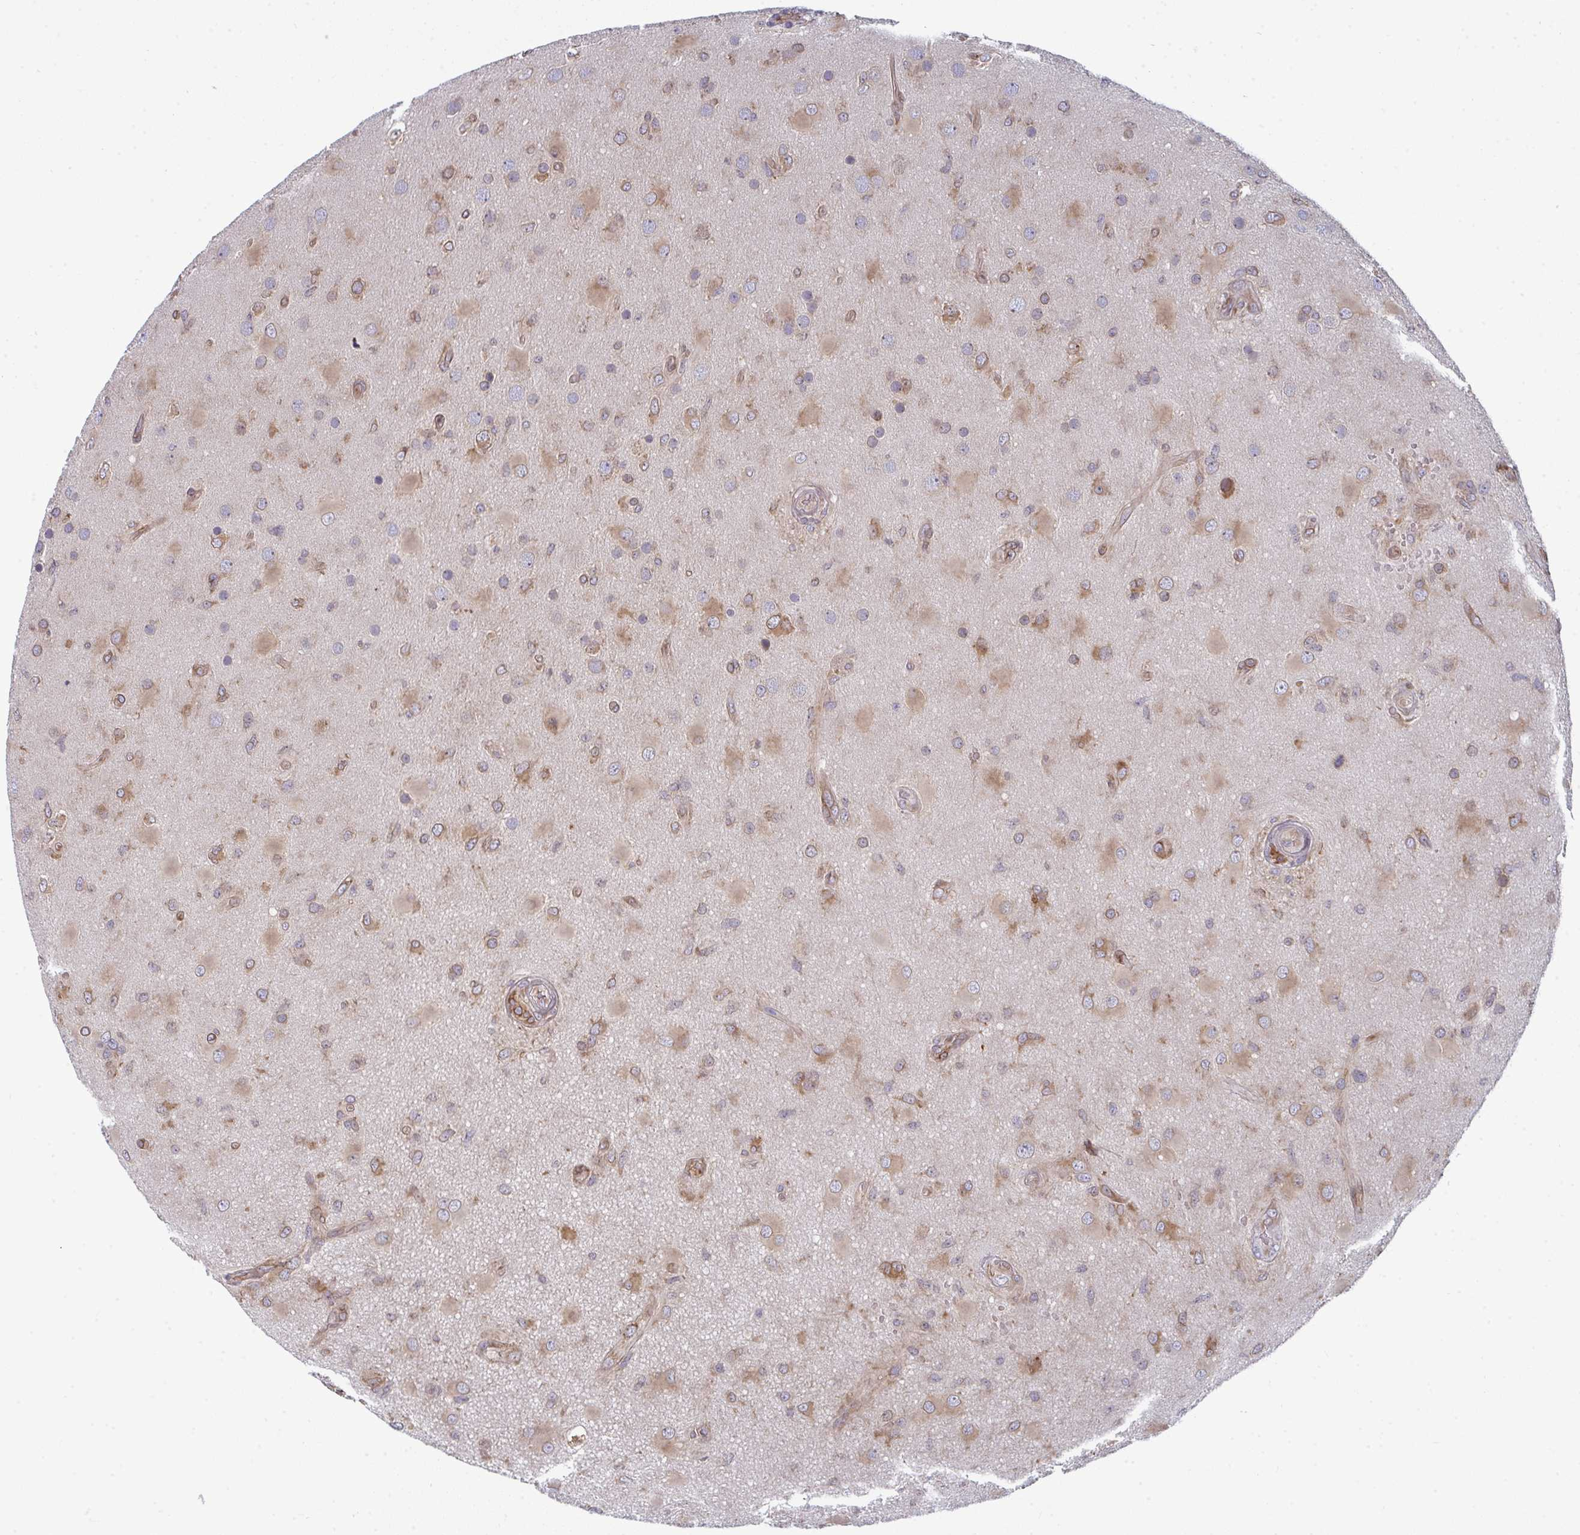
{"staining": {"intensity": "moderate", "quantity": ">75%", "location": "cytoplasmic/membranous"}, "tissue": "glioma", "cell_type": "Tumor cells", "image_type": "cancer", "snomed": [{"axis": "morphology", "description": "Glioma, malignant, High grade"}, {"axis": "topography", "description": "Brain"}], "caption": "This image shows immunohistochemistry (IHC) staining of high-grade glioma (malignant), with medium moderate cytoplasmic/membranous positivity in about >75% of tumor cells.", "gene": "LYSMD4", "patient": {"sex": "male", "age": 53}}